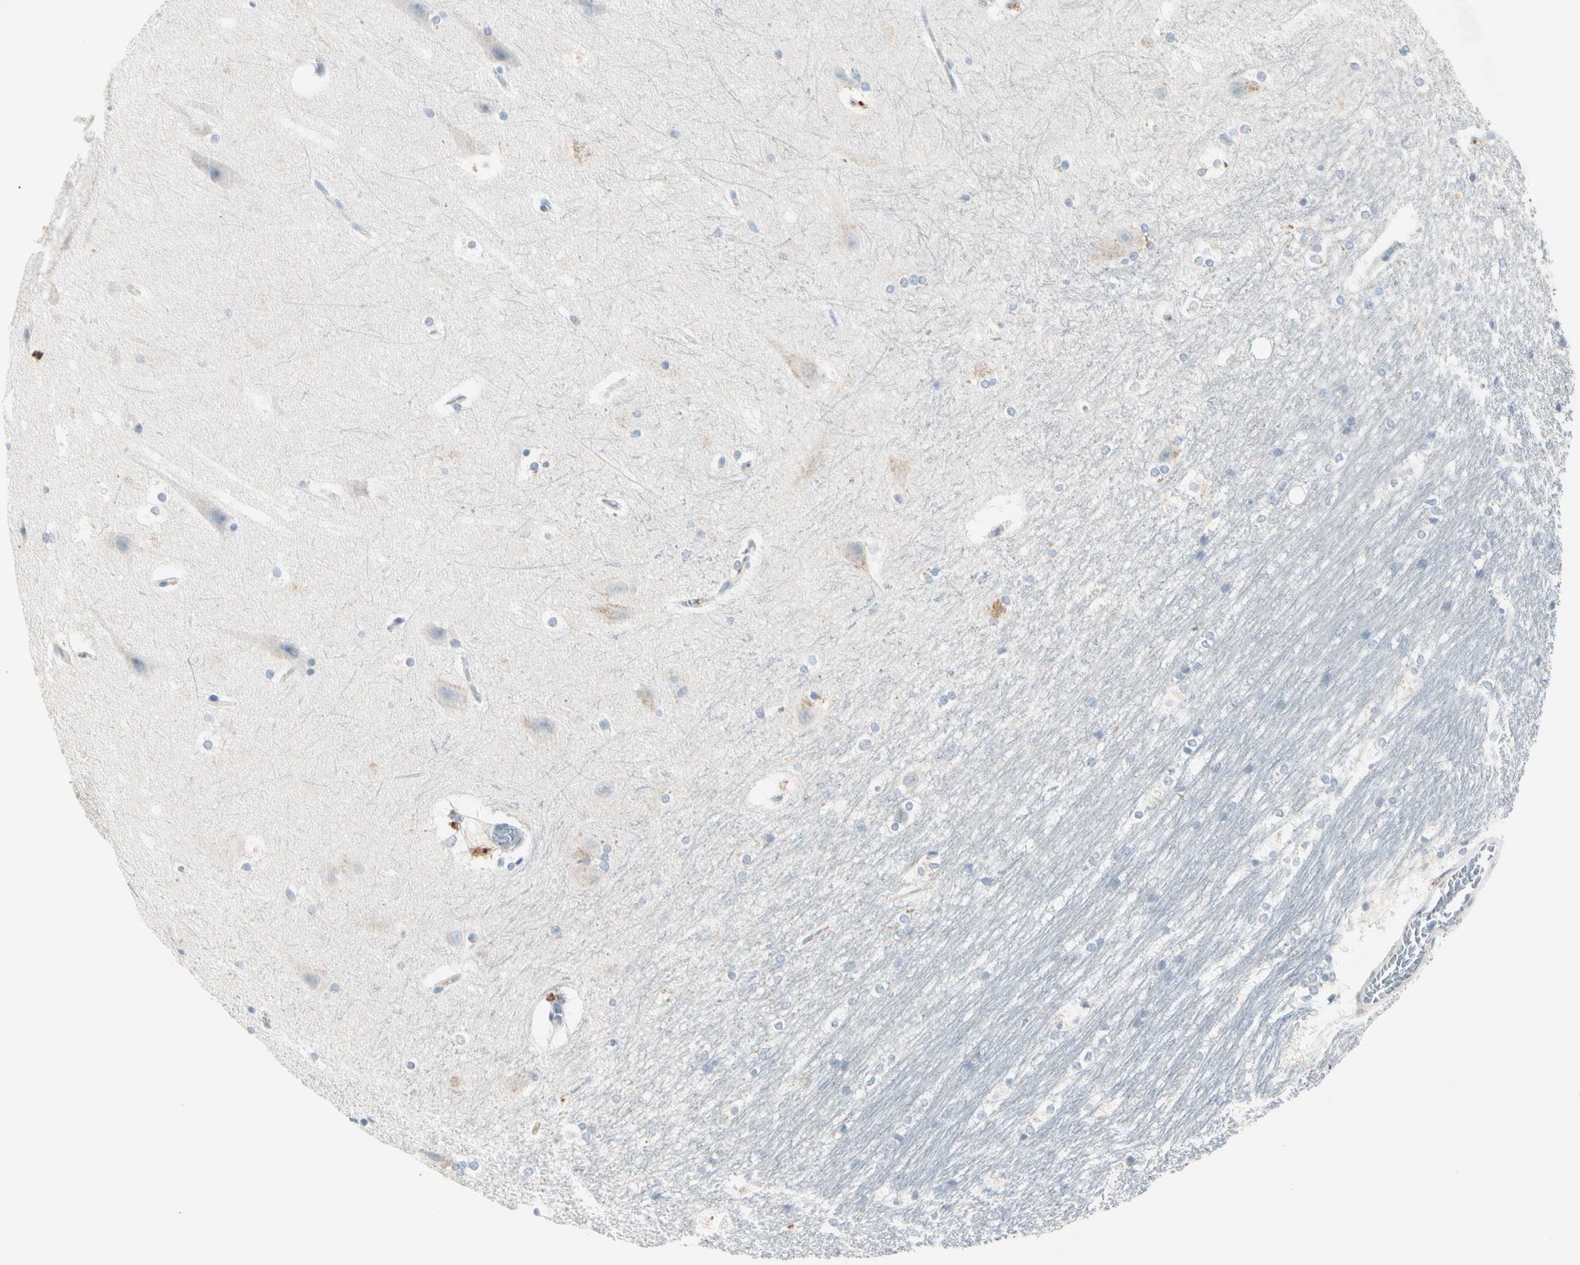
{"staining": {"intensity": "negative", "quantity": "none", "location": "none"}, "tissue": "hippocampus", "cell_type": "Glial cells", "image_type": "normal", "snomed": [{"axis": "morphology", "description": "Normal tissue, NOS"}, {"axis": "topography", "description": "Hippocampus"}], "caption": "Glial cells are negative for brown protein staining in benign hippocampus. (Brightfield microscopy of DAB (3,3'-diaminobenzidine) IHC at high magnification).", "gene": "SERPIND1", "patient": {"sex": "female", "age": 19}}